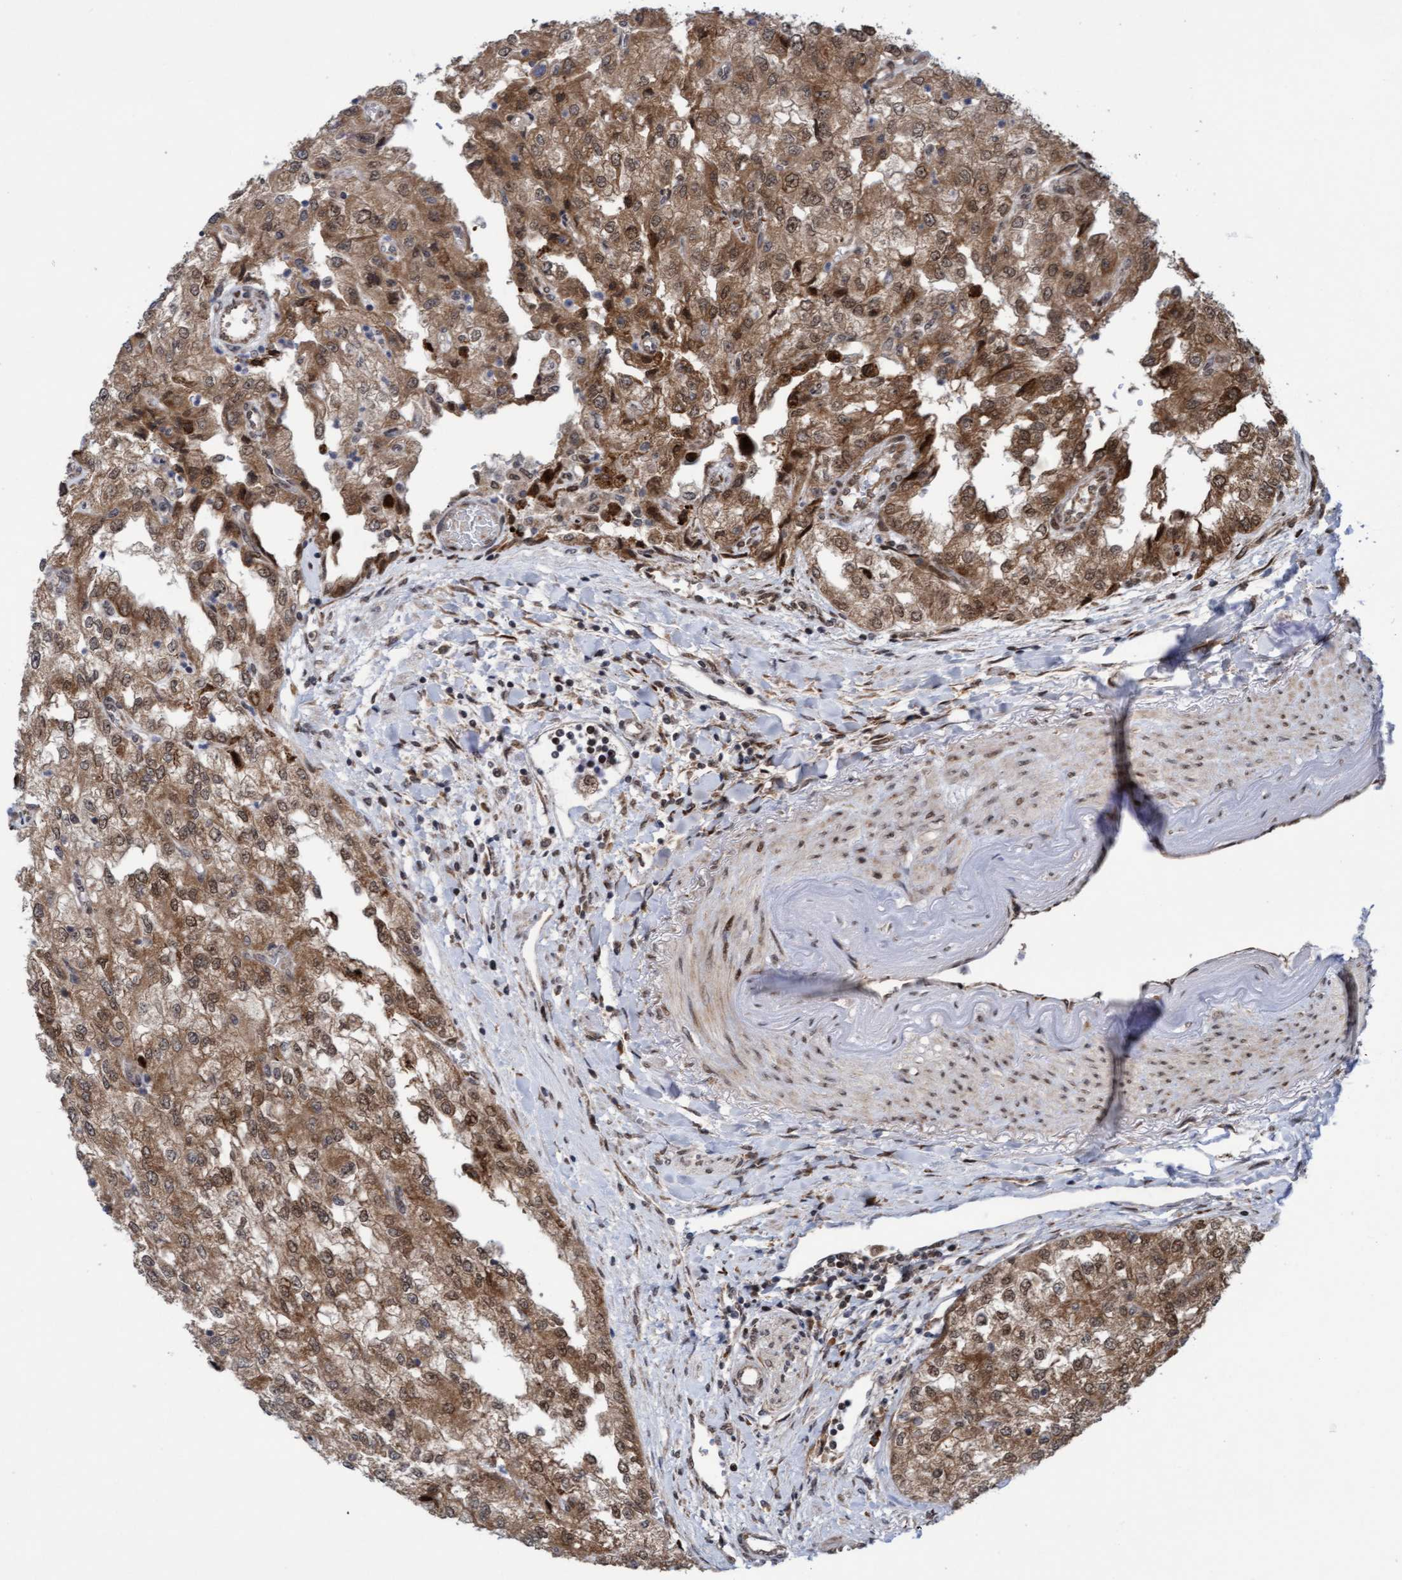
{"staining": {"intensity": "moderate", "quantity": ">75%", "location": "cytoplasmic/membranous,nuclear"}, "tissue": "renal cancer", "cell_type": "Tumor cells", "image_type": "cancer", "snomed": [{"axis": "morphology", "description": "Adenocarcinoma, NOS"}, {"axis": "topography", "description": "Kidney"}], "caption": "Protein staining of renal cancer (adenocarcinoma) tissue demonstrates moderate cytoplasmic/membranous and nuclear staining in about >75% of tumor cells.", "gene": "TANC2", "patient": {"sex": "female", "age": 54}}